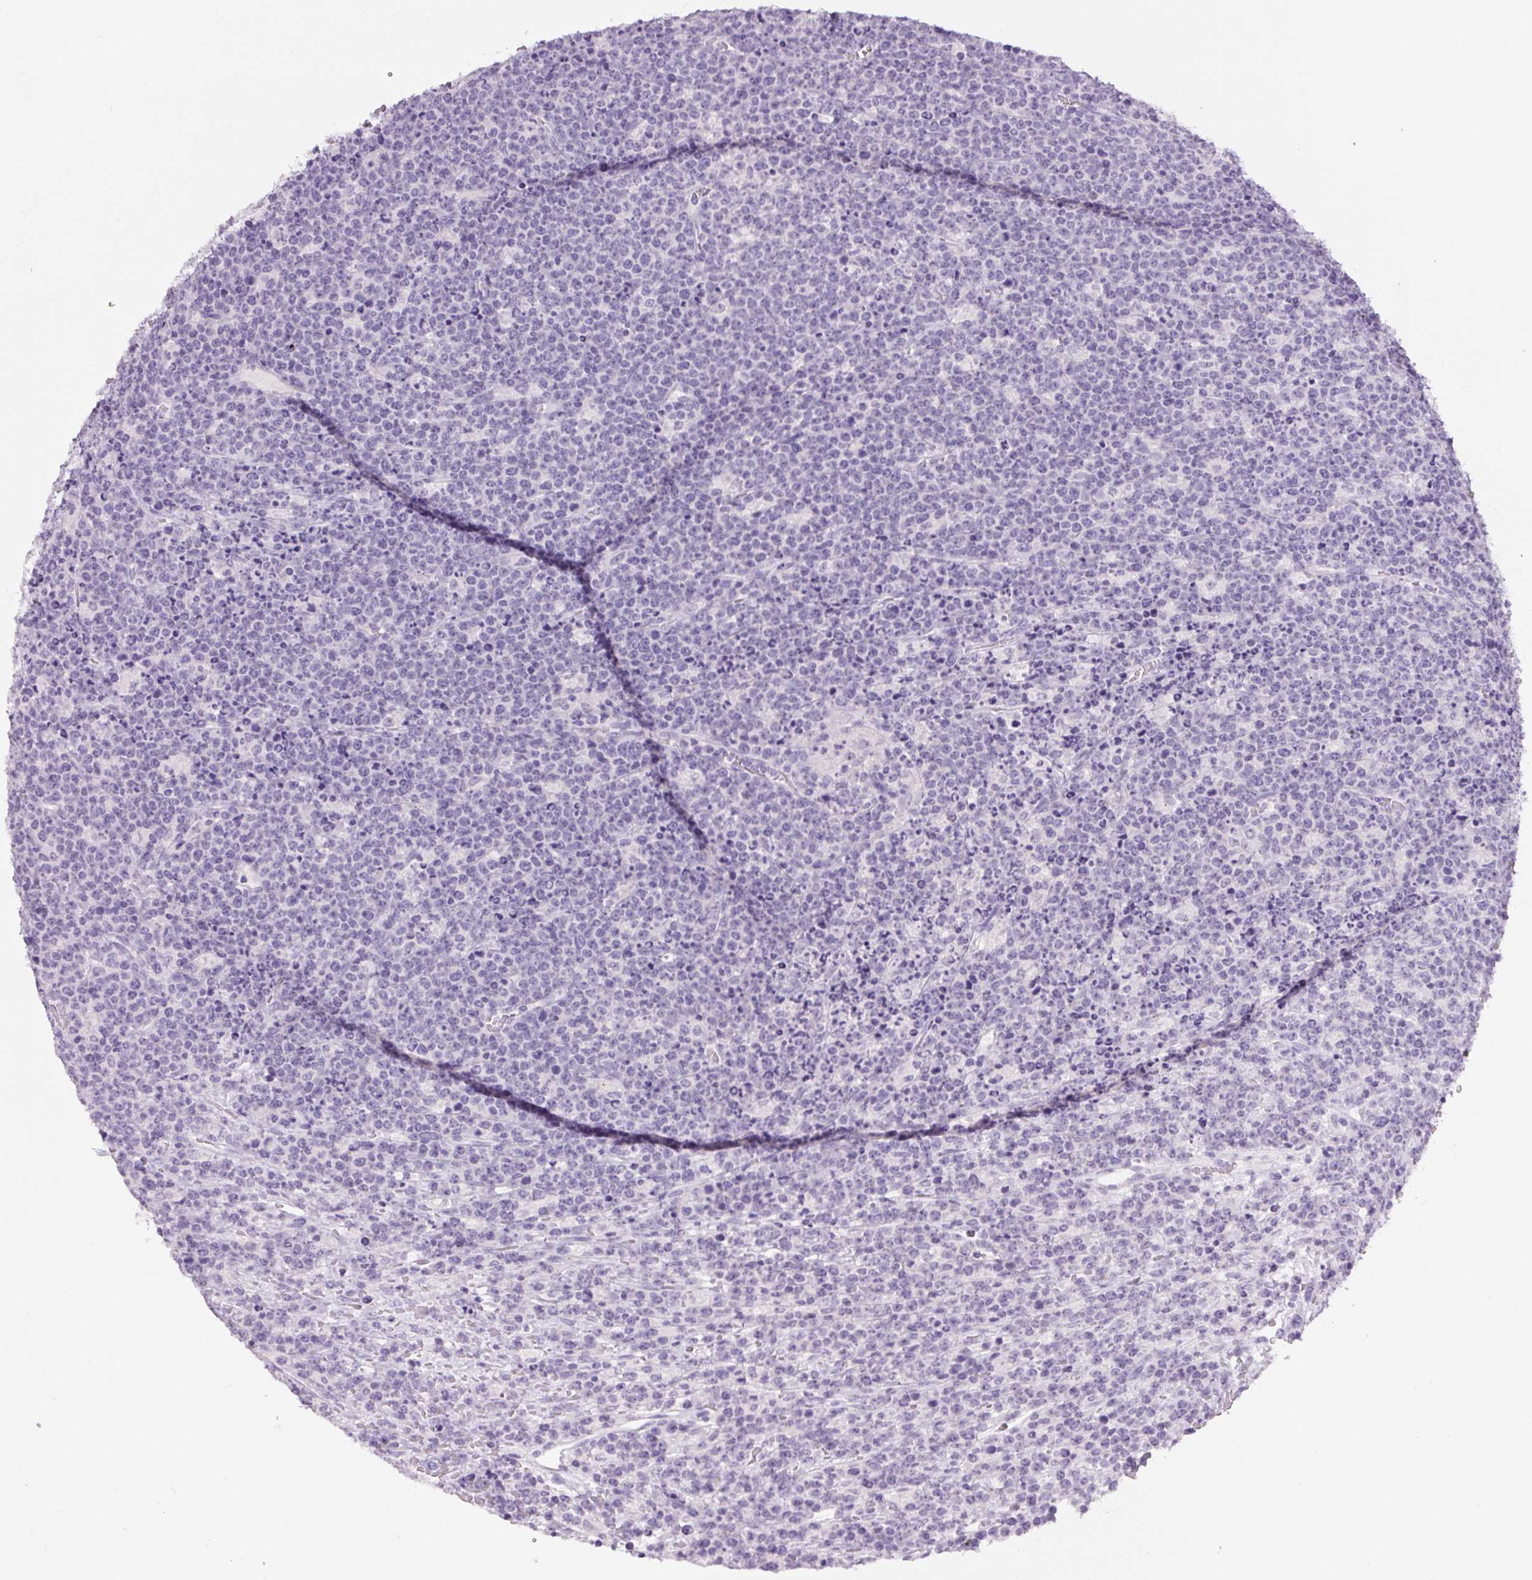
{"staining": {"intensity": "negative", "quantity": "none", "location": "none"}, "tissue": "lymphoma", "cell_type": "Tumor cells", "image_type": "cancer", "snomed": [{"axis": "morphology", "description": "Malignant lymphoma, non-Hodgkin's type, High grade"}, {"axis": "topography", "description": "Ovary"}], "caption": "Tumor cells are negative for brown protein staining in high-grade malignant lymphoma, non-Hodgkin's type.", "gene": "SIX1", "patient": {"sex": "female", "age": 56}}